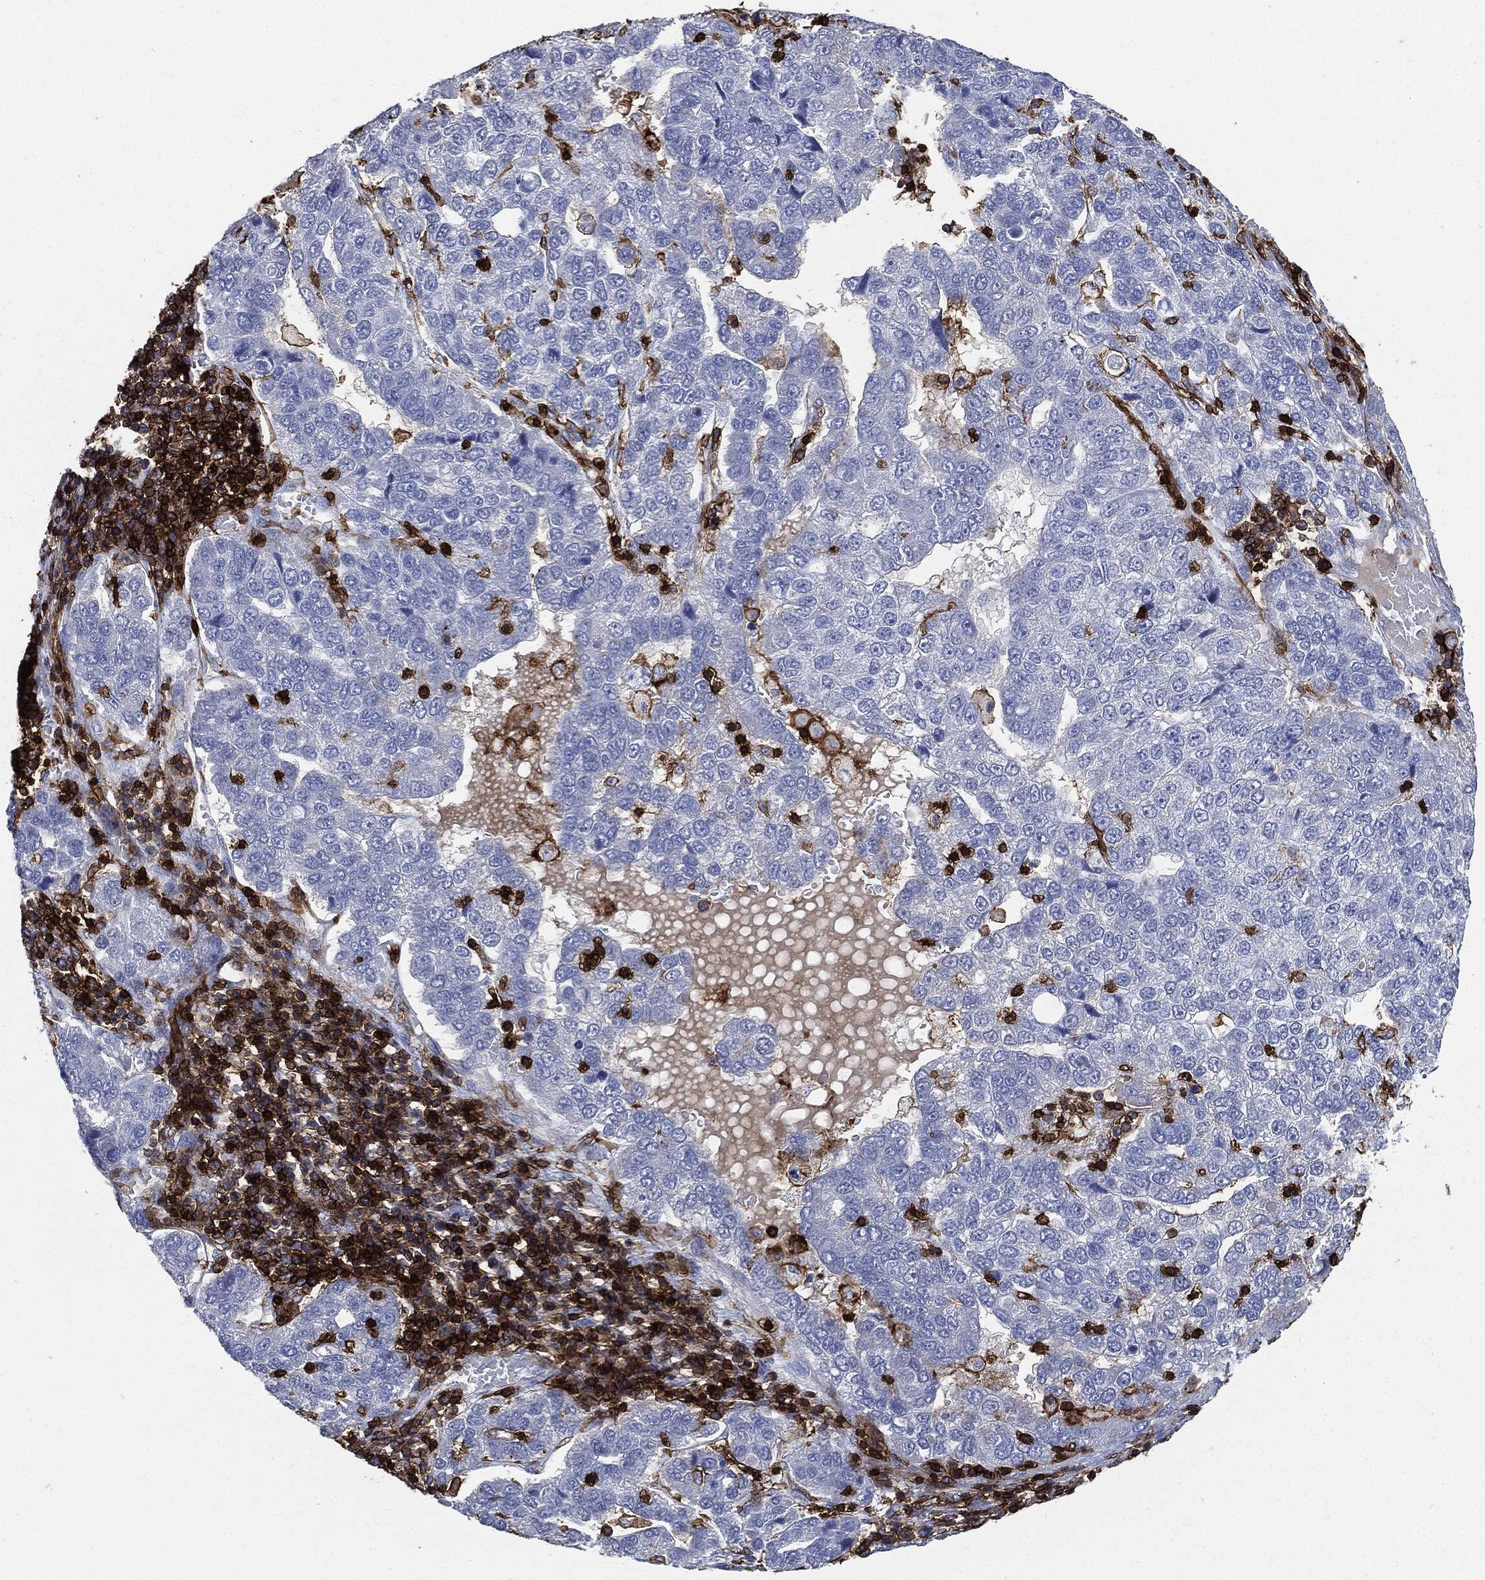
{"staining": {"intensity": "negative", "quantity": "none", "location": "none"}, "tissue": "pancreatic cancer", "cell_type": "Tumor cells", "image_type": "cancer", "snomed": [{"axis": "morphology", "description": "Adenocarcinoma, NOS"}, {"axis": "topography", "description": "Pancreas"}], "caption": "Adenocarcinoma (pancreatic) was stained to show a protein in brown. There is no significant expression in tumor cells.", "gene": "PTPRC", "patient": {"sex": "female", "age": 61}}